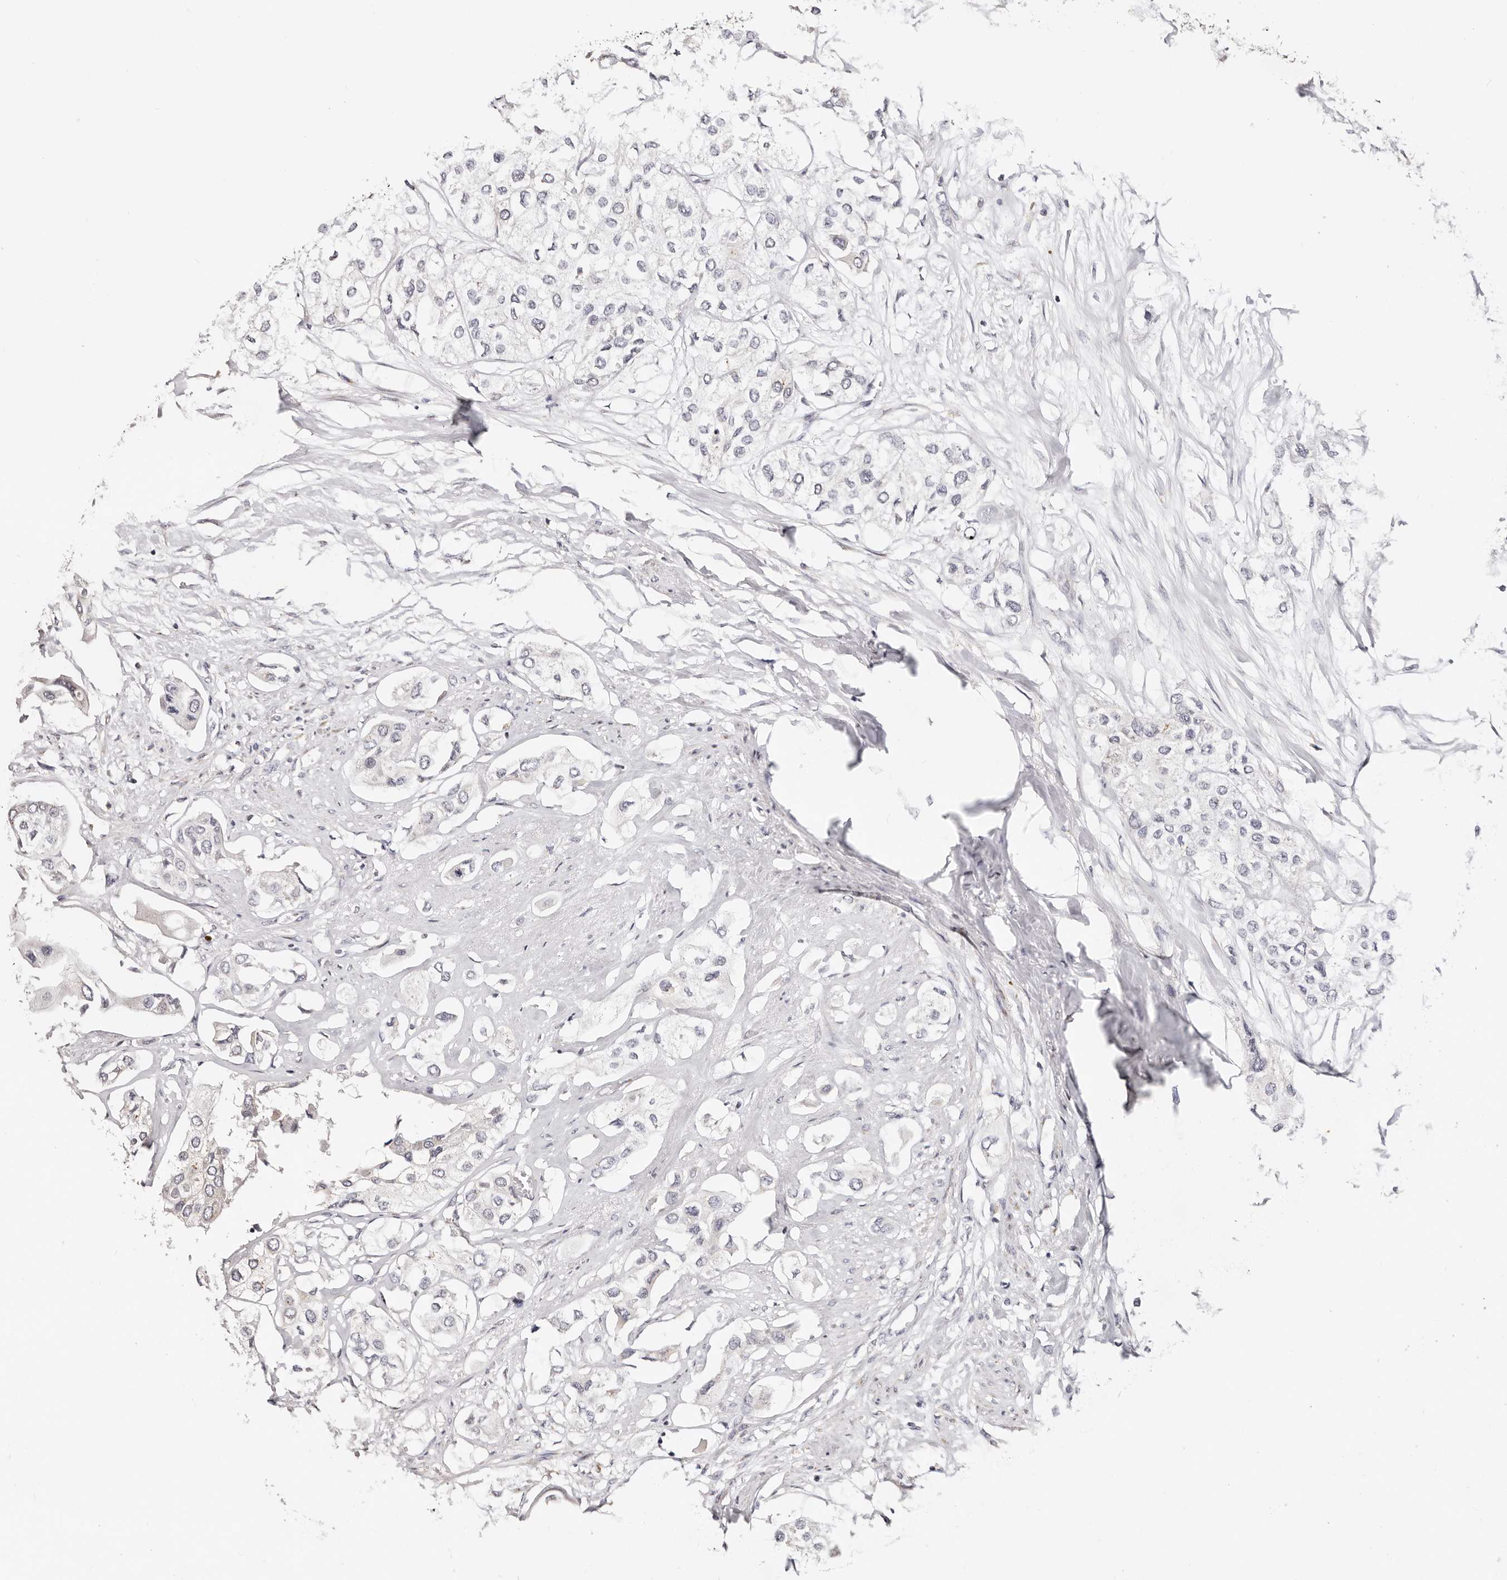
{"staining": {"intensity": "negative", "quantity": "none", "location": "none"}, "tissue": "urothelial cancer", "cell_type": "Tumor cells", "image_type": "cancer", "snomed": [{"axis": "morphology", "description": "Urothelial carcinoma, High grade"}, {"axis": "topography", "description": "Urinary bladder"}], "caption": "Immunohistochemistry (IHC) photomicrograph of neoplastic tissue: human urothelial carcinoma (high-grade) stained with DAB reveals no significant protein staining in tumor cells.", "gene": "VIPAS39", "patient": {"sex": "male", "age": 64}}